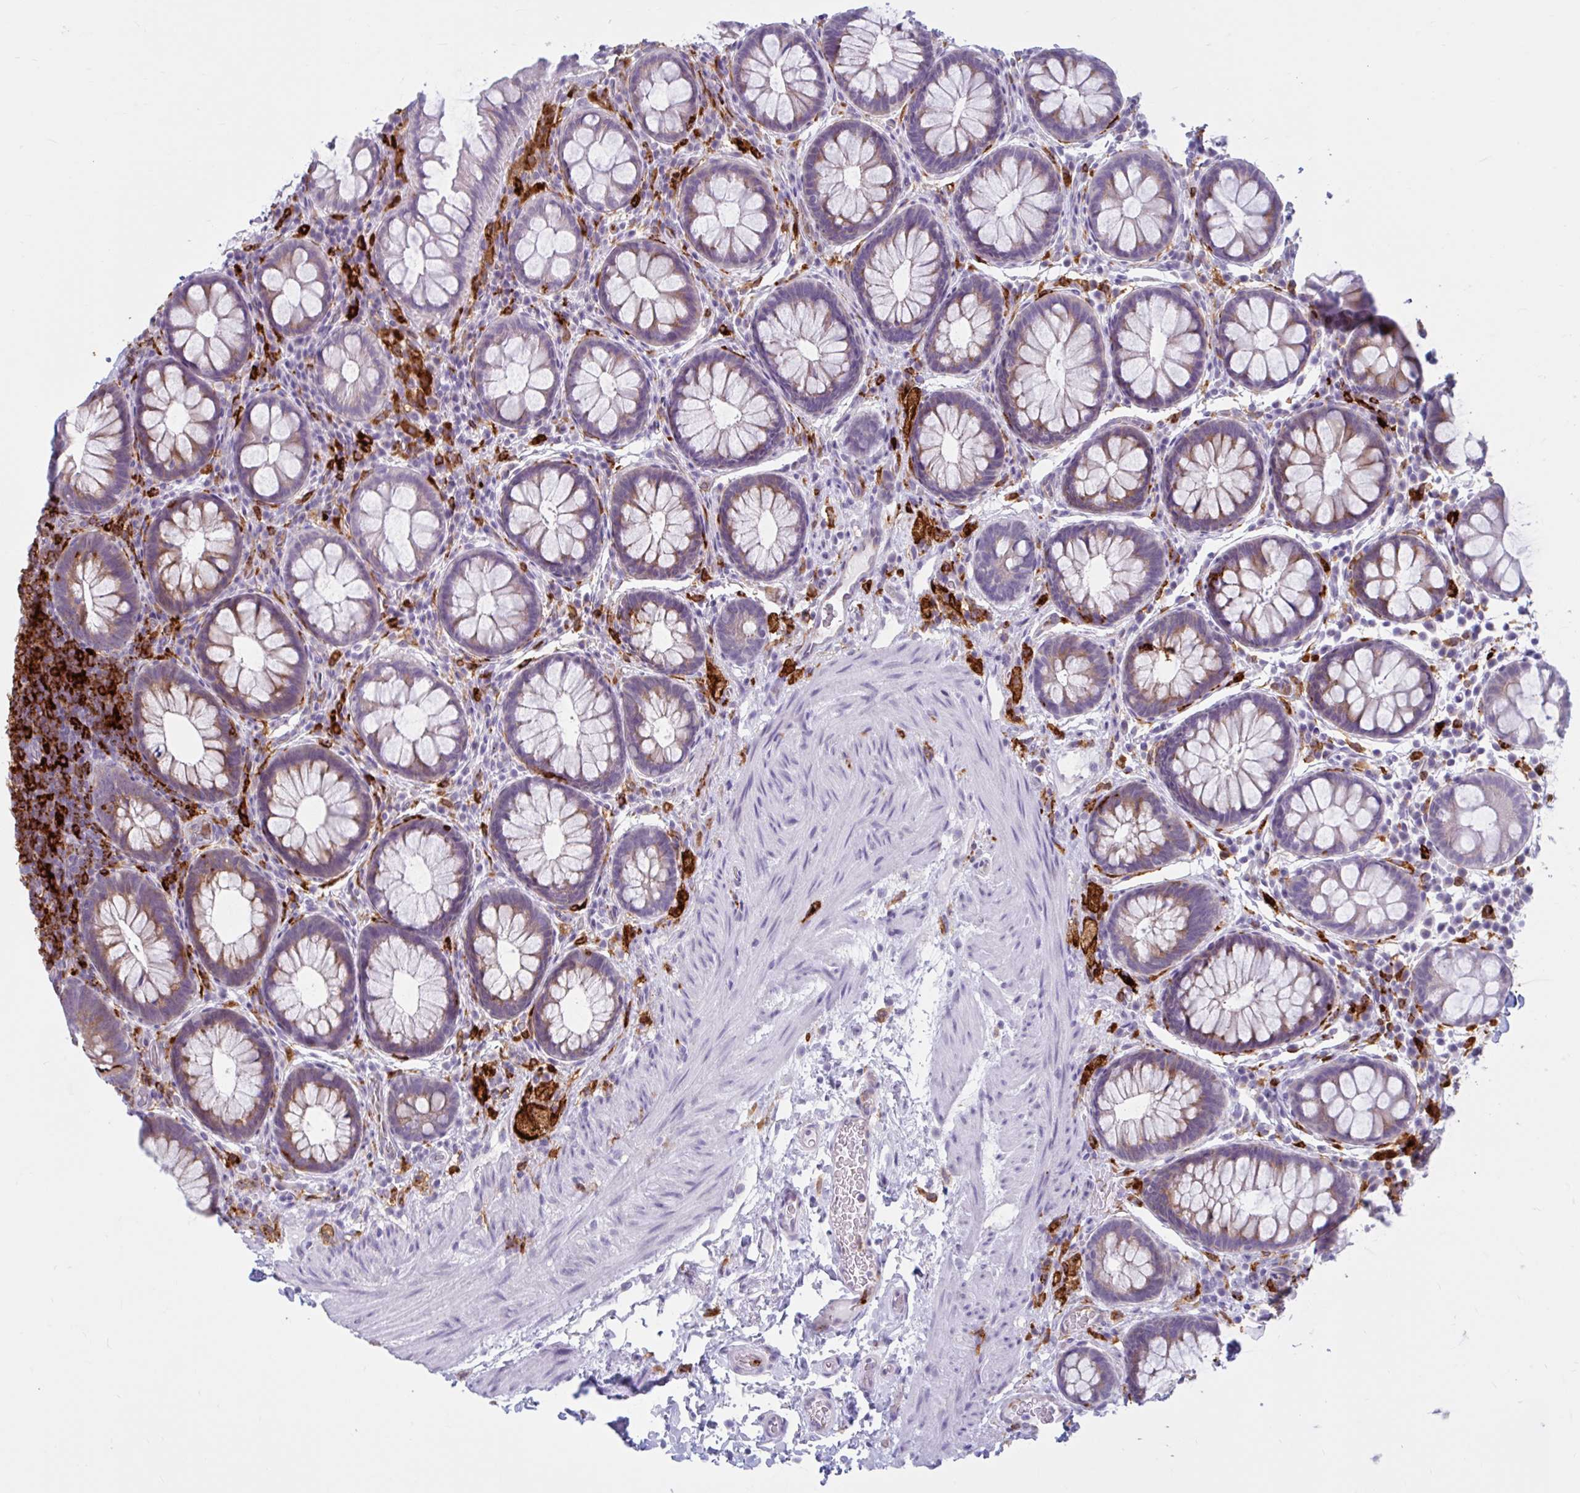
{"staining": {"intensity": "weak", "quantity": "25%-75%", "location": "cytoplasmic/membranous"}, "tissue": "rectum", "cell_type": "Glandular cells", "image_type": "normal", "snomed": [{"axis": "morphology", "description": "Normal tissue, NOS"}, {"axis": "topography", "description": "Rectum"}], "caption": "Protein staining by immunohistochemistry (IHC) demonstrates weak cytoplasmic/membranous expression in approximately 25%-75% of glandular cells in benign rectum.", "gene": "CEP120", "patient": {"sex": "female", "age": 69}}